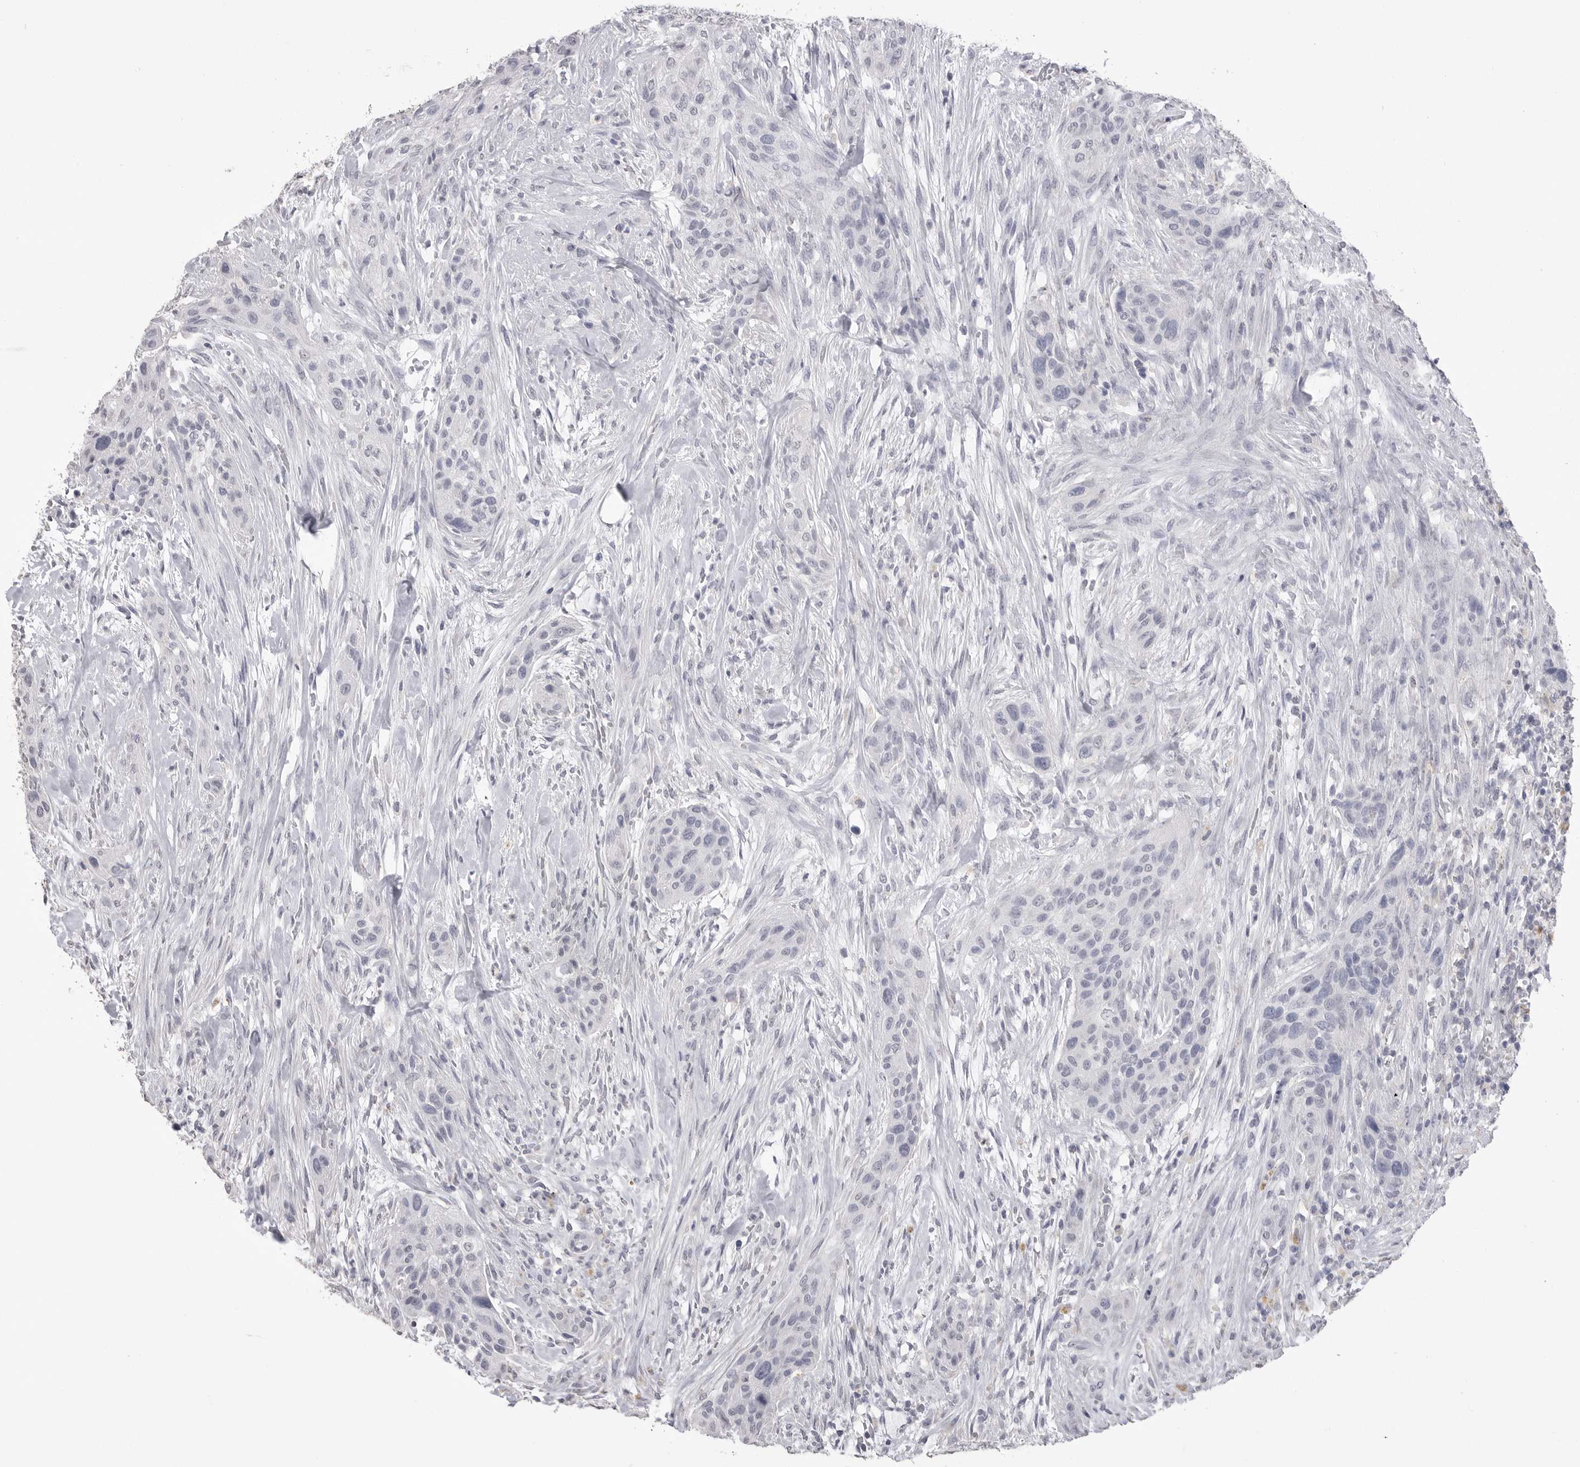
{"staining": {"intensity": "negative", "quantity": "none", "location": "none"}, "tissue": "urothelial cancer", "cell_type": "Tumor cells", "image_type": "cancer", "snomed": [{"axis": "morphology", "description": "Urothelial carcinoma, High grade"}, {"axis": "topography", "description": "Urinary bladder"}], "caption": "Tumor cells are negative for brown protein staining in high-grade urothelial carcinoma. (Stains: DAB IHC with hematoxylin counter stain, Microscopy: brightfield microscopy at high magnification).", "gene": "ICAM5", "patient": {"sex": "male", "age": 35}}